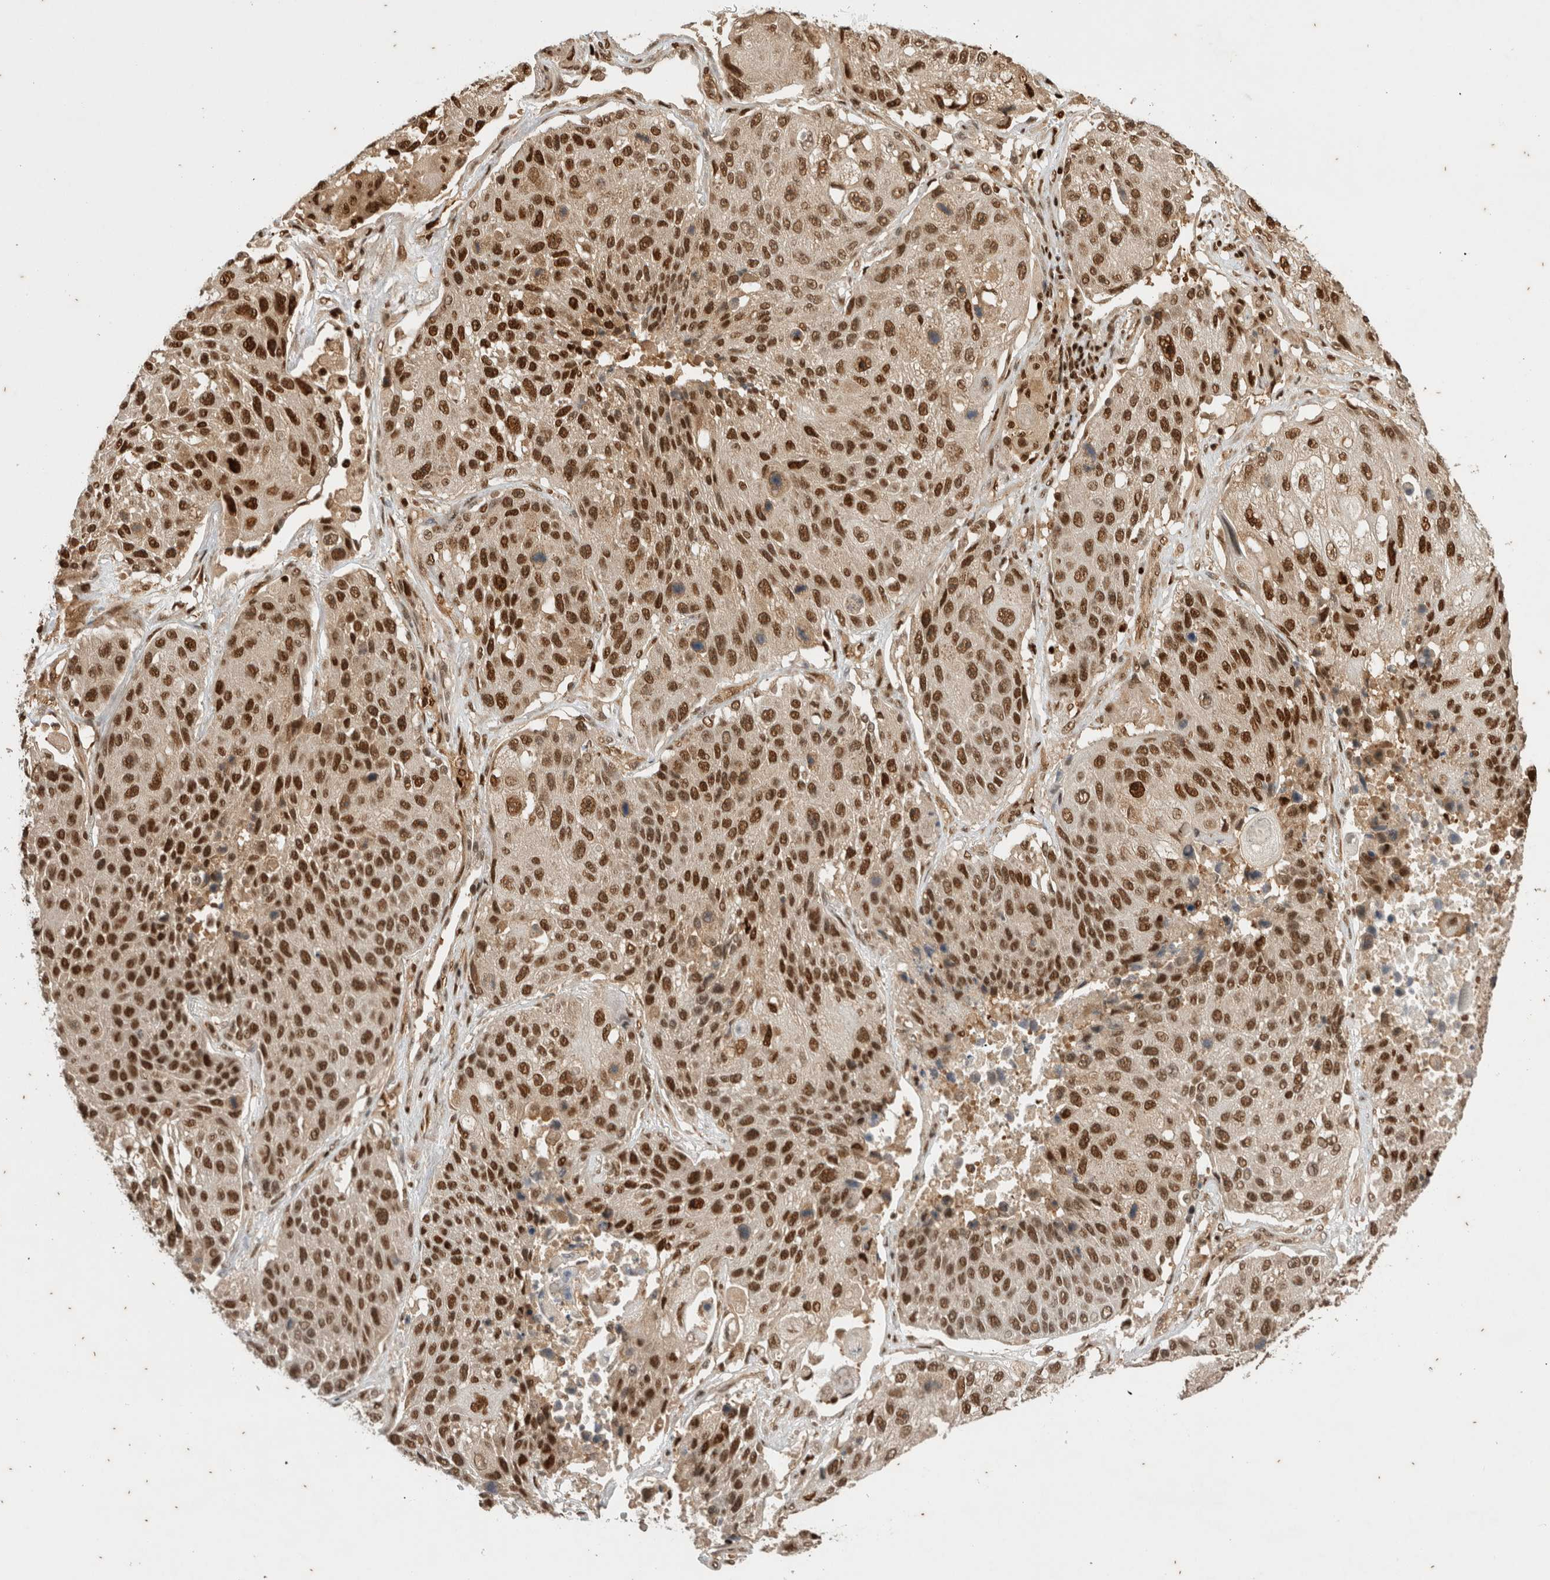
{"staining": {"intensity": "strong", "quantity": ">75%", "location": "cytoplasmic/membranous,nuclear"}, "tissue": "lung cancer", "cell_type": "Tumor cells", "image_type": "cancer", "snomed": [{"axis": "morphology", "description": "Squamous cell carcinoma, NOS"}, {"axis": "topography", "description": "Lung"}], "caption": "DAB (3,3'-diaminobenzidine) immunohistochemical staining of human squamous cell carcinoma (lung) reveals strong cytoplasmic/membranous and nuclear protein positivity in about >75% of tumor cells.", "gene": "SNRNP40", "patient": {"sex": "male", "age": 61}}